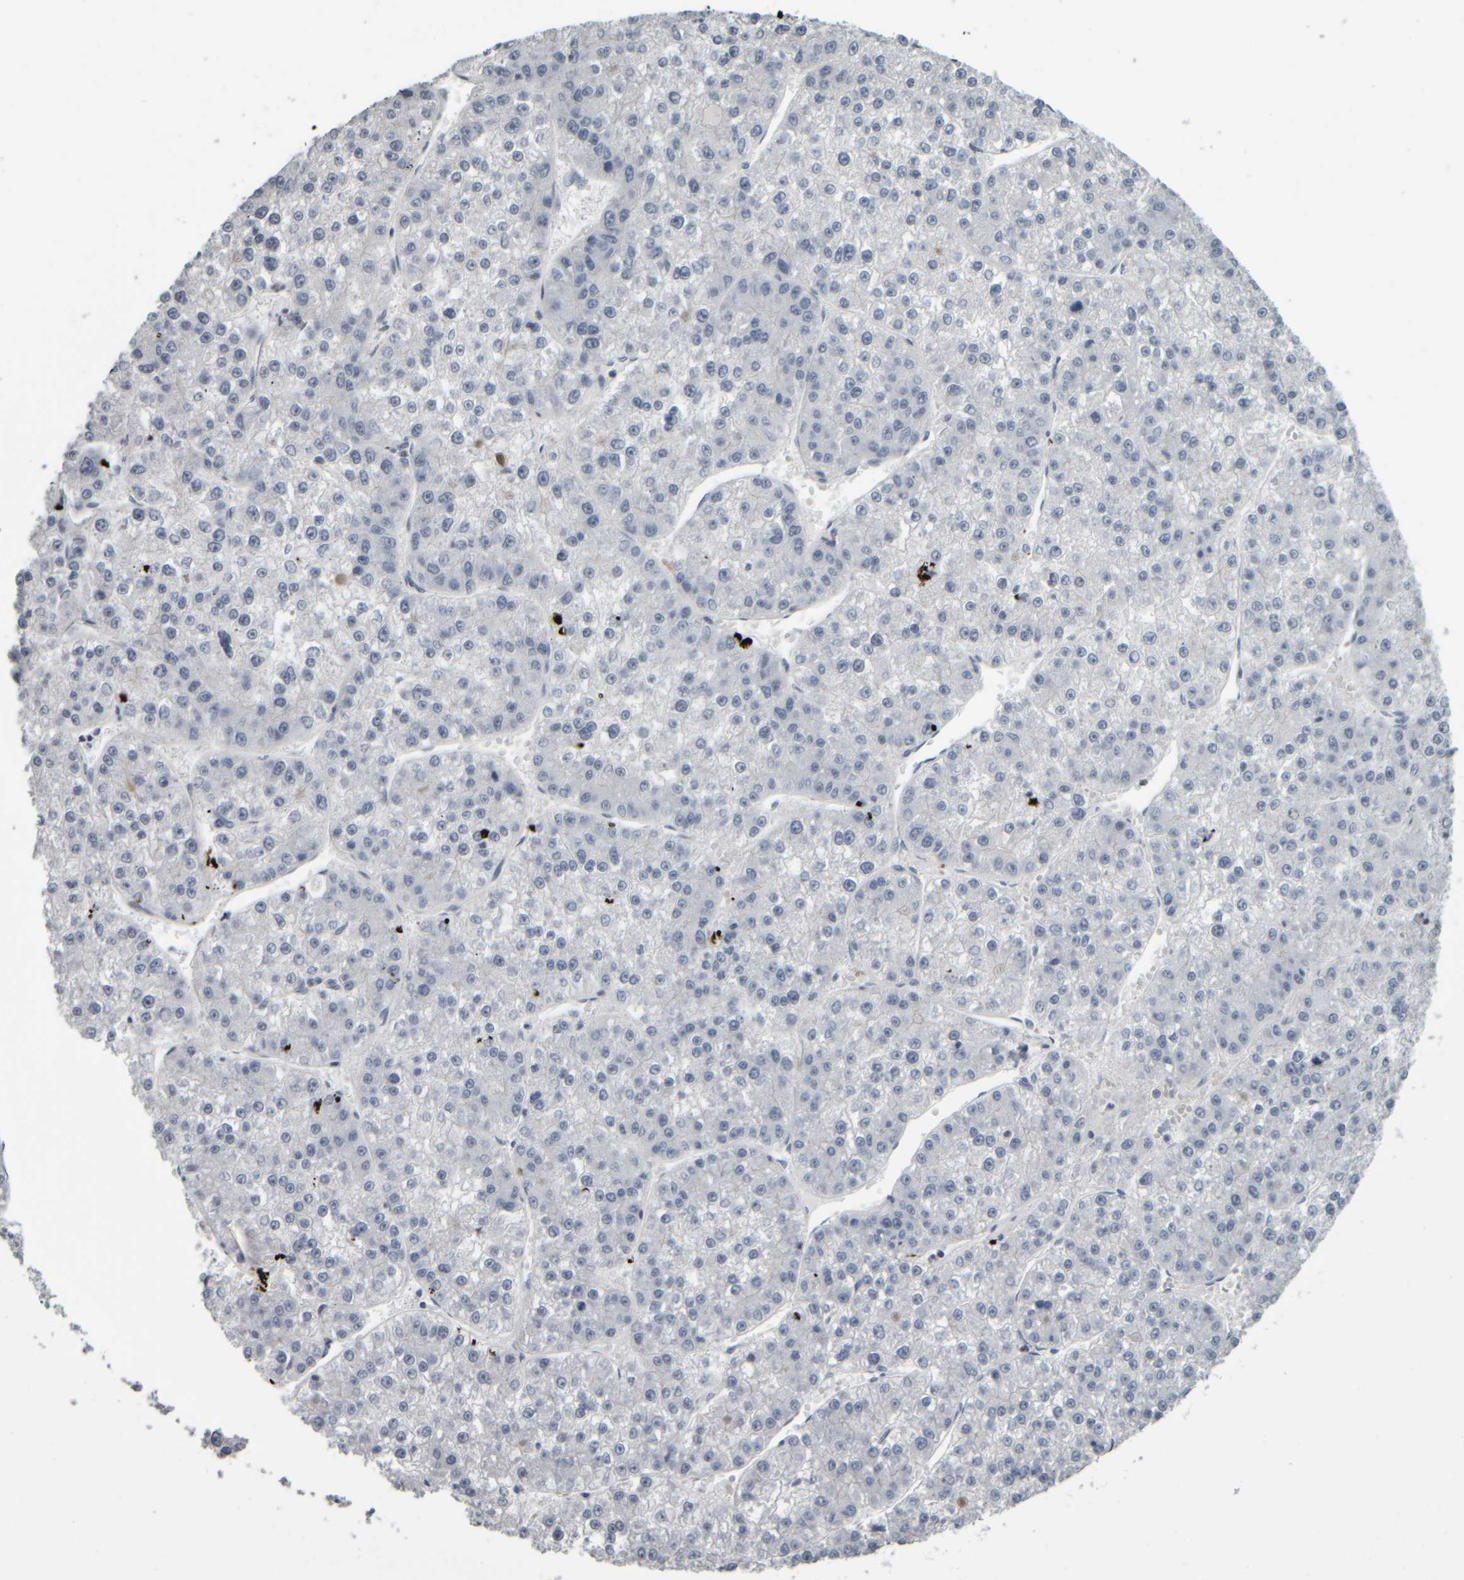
{"staining": {"intensity": "negative", "quantity": "none", "location": "none"}, "tissue": "liver cancer", "cell_type": "Tumor cells", "image_type": "cancer", "snomed": [{"axis": "morphology", "description": "Carcinoma, Hepatocellular, NOS"}, {"axis": "topography", "description": "Liver"}], "caption": "High power microscopy image of an immunohistochemistry (IHC) image of hepatocellular carcinoma (liver), revealing no significant positivity in tumor cells.", "gene": "CAVIN4", "patient": {"sex": "female", "age": 73}}